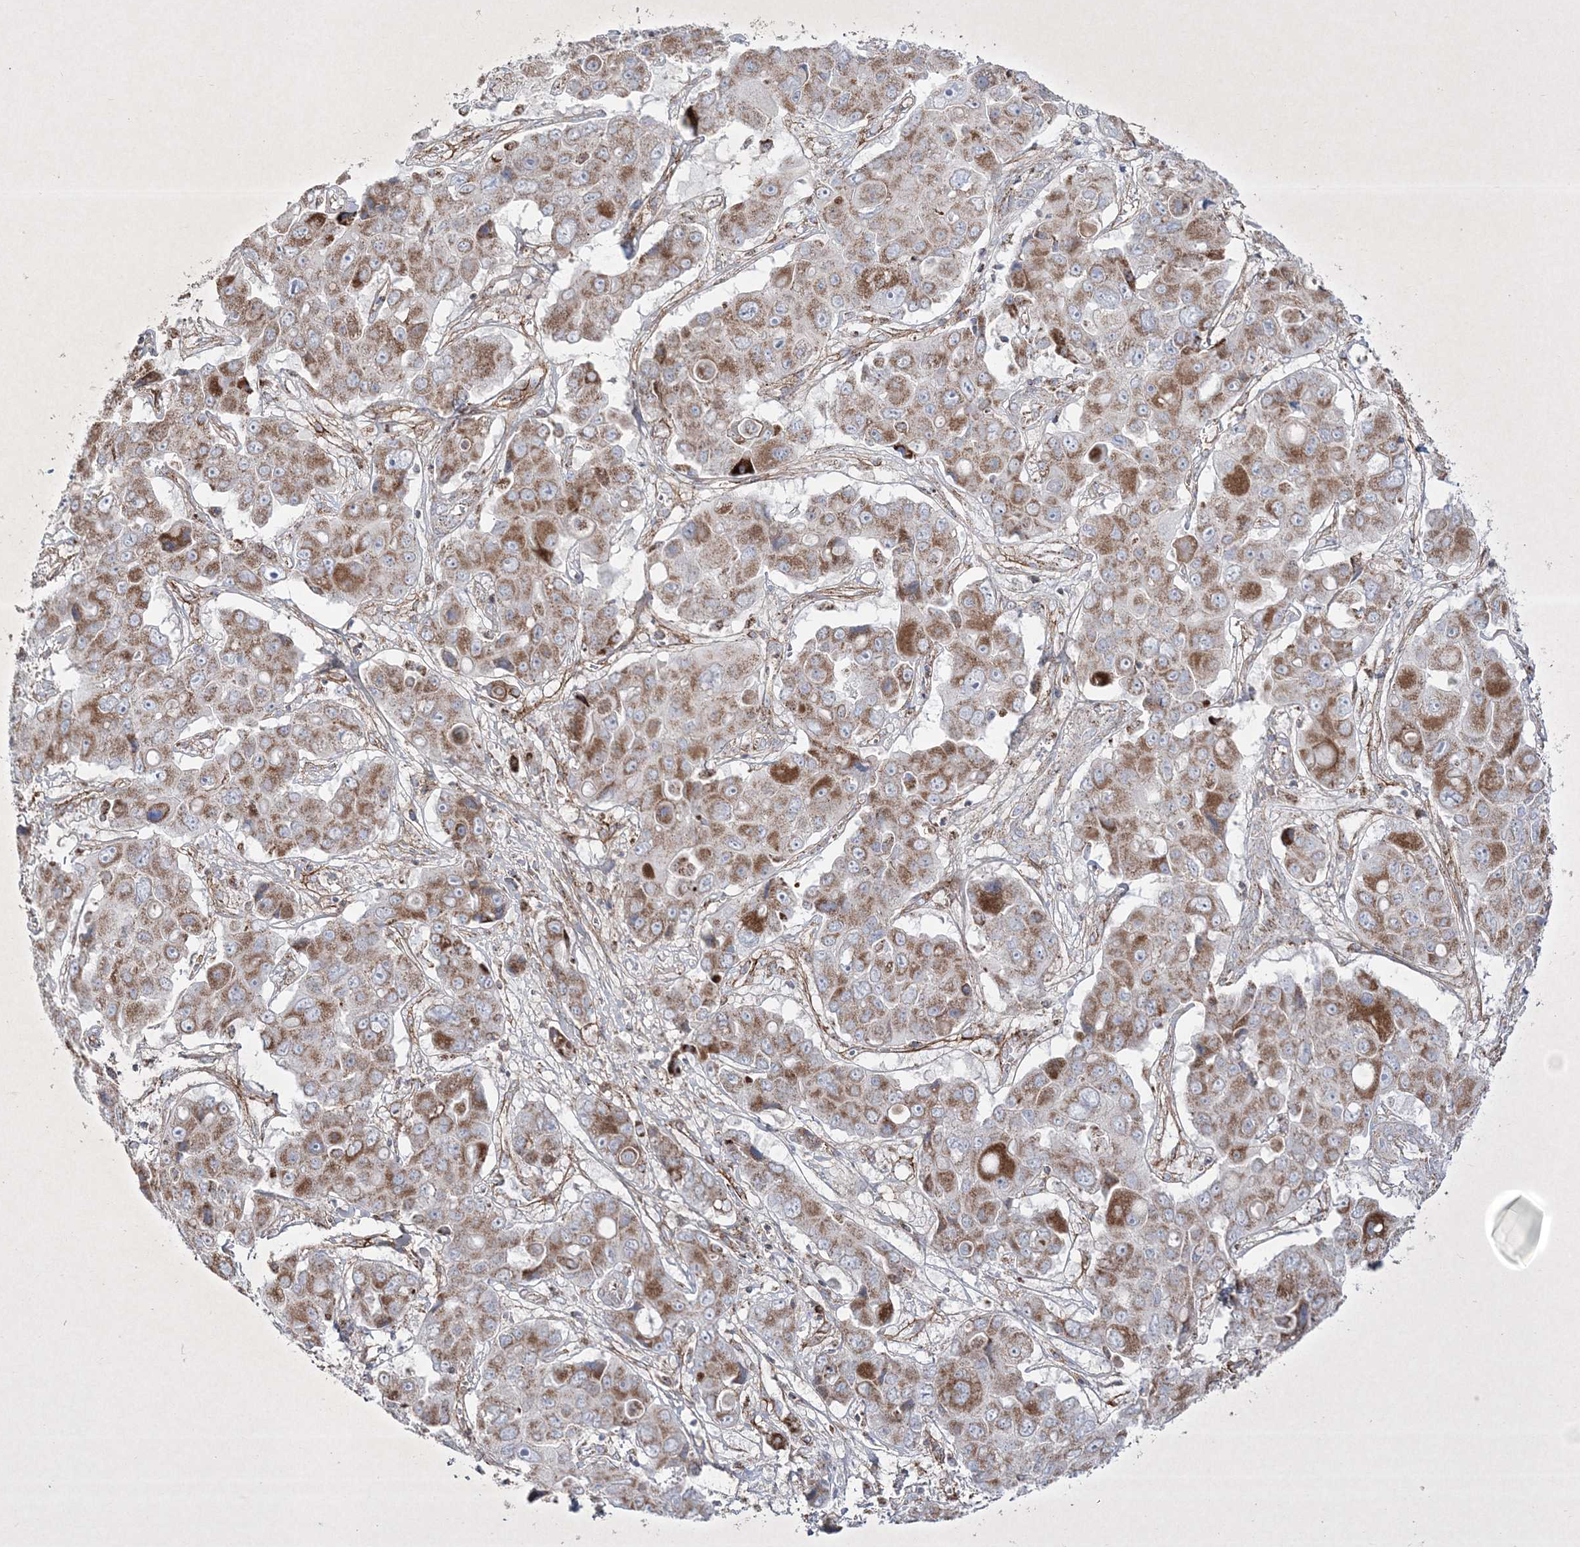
{"staining": {"intensity": "moderate", "quantity": ">75%", "location": "cytoplasmic/membranous"}, "tissue": "liver cancer", "cell_type": "Tumor cells", "image_type": "cancer", "snomed": [{"axis": "morphology", "description": "Cholangiocarcinoma"}, {"axis": "topography", "description": "Liver"}], "caption": "There is medium levels of moderate cytoplasmic/membranous staining in tumor cells of liver cancer, as demonstrated by immunohistochemical staining (brown color).", "gene": "RICTOR", "patient": {"sex": "male", "age": 67}}